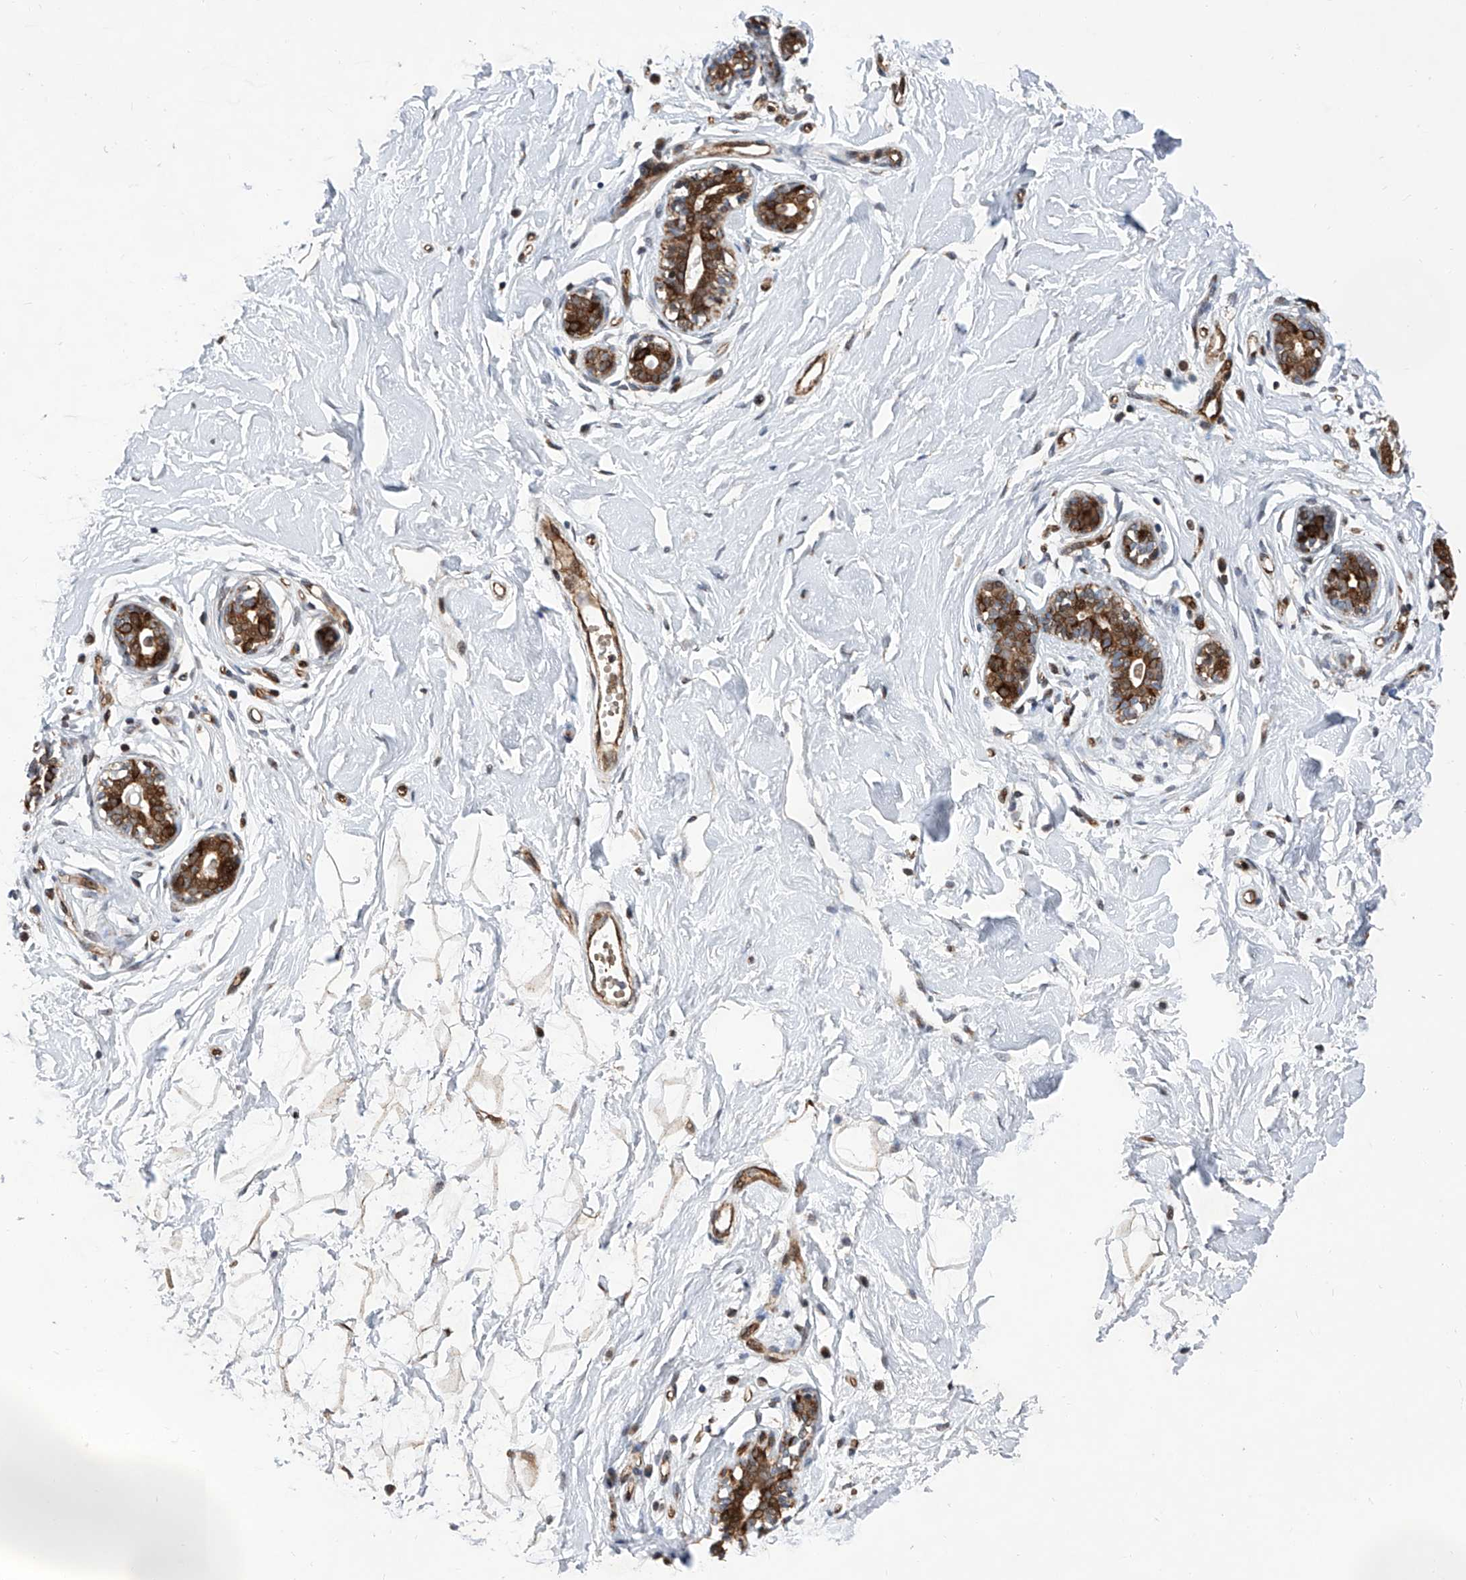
{"staining": {"intensity": "moderate", "quantity": "25%-75%", "location": "cytoplasmic/membranous"}, "tissue": "breast", "cell_type": "Adipocytes", "image_type": "normal", "snomed": [{"axis": "morphology", "description": "Normal tissue, NOS"}, {"axis": "morphology", "description": "Adenoma, NOS"}, {"axis": "topography", "description": "Breast"}], "caption": "Protein expression analysis of normal breast shows moderate cytoplasmic/membranous staining in approximately 25%-75% of adipocytes. (Brightfield microscopy of DAB IHC at high magnification).", "gene": "FARP2", "patient": {"sex": "female", "age": 23}}